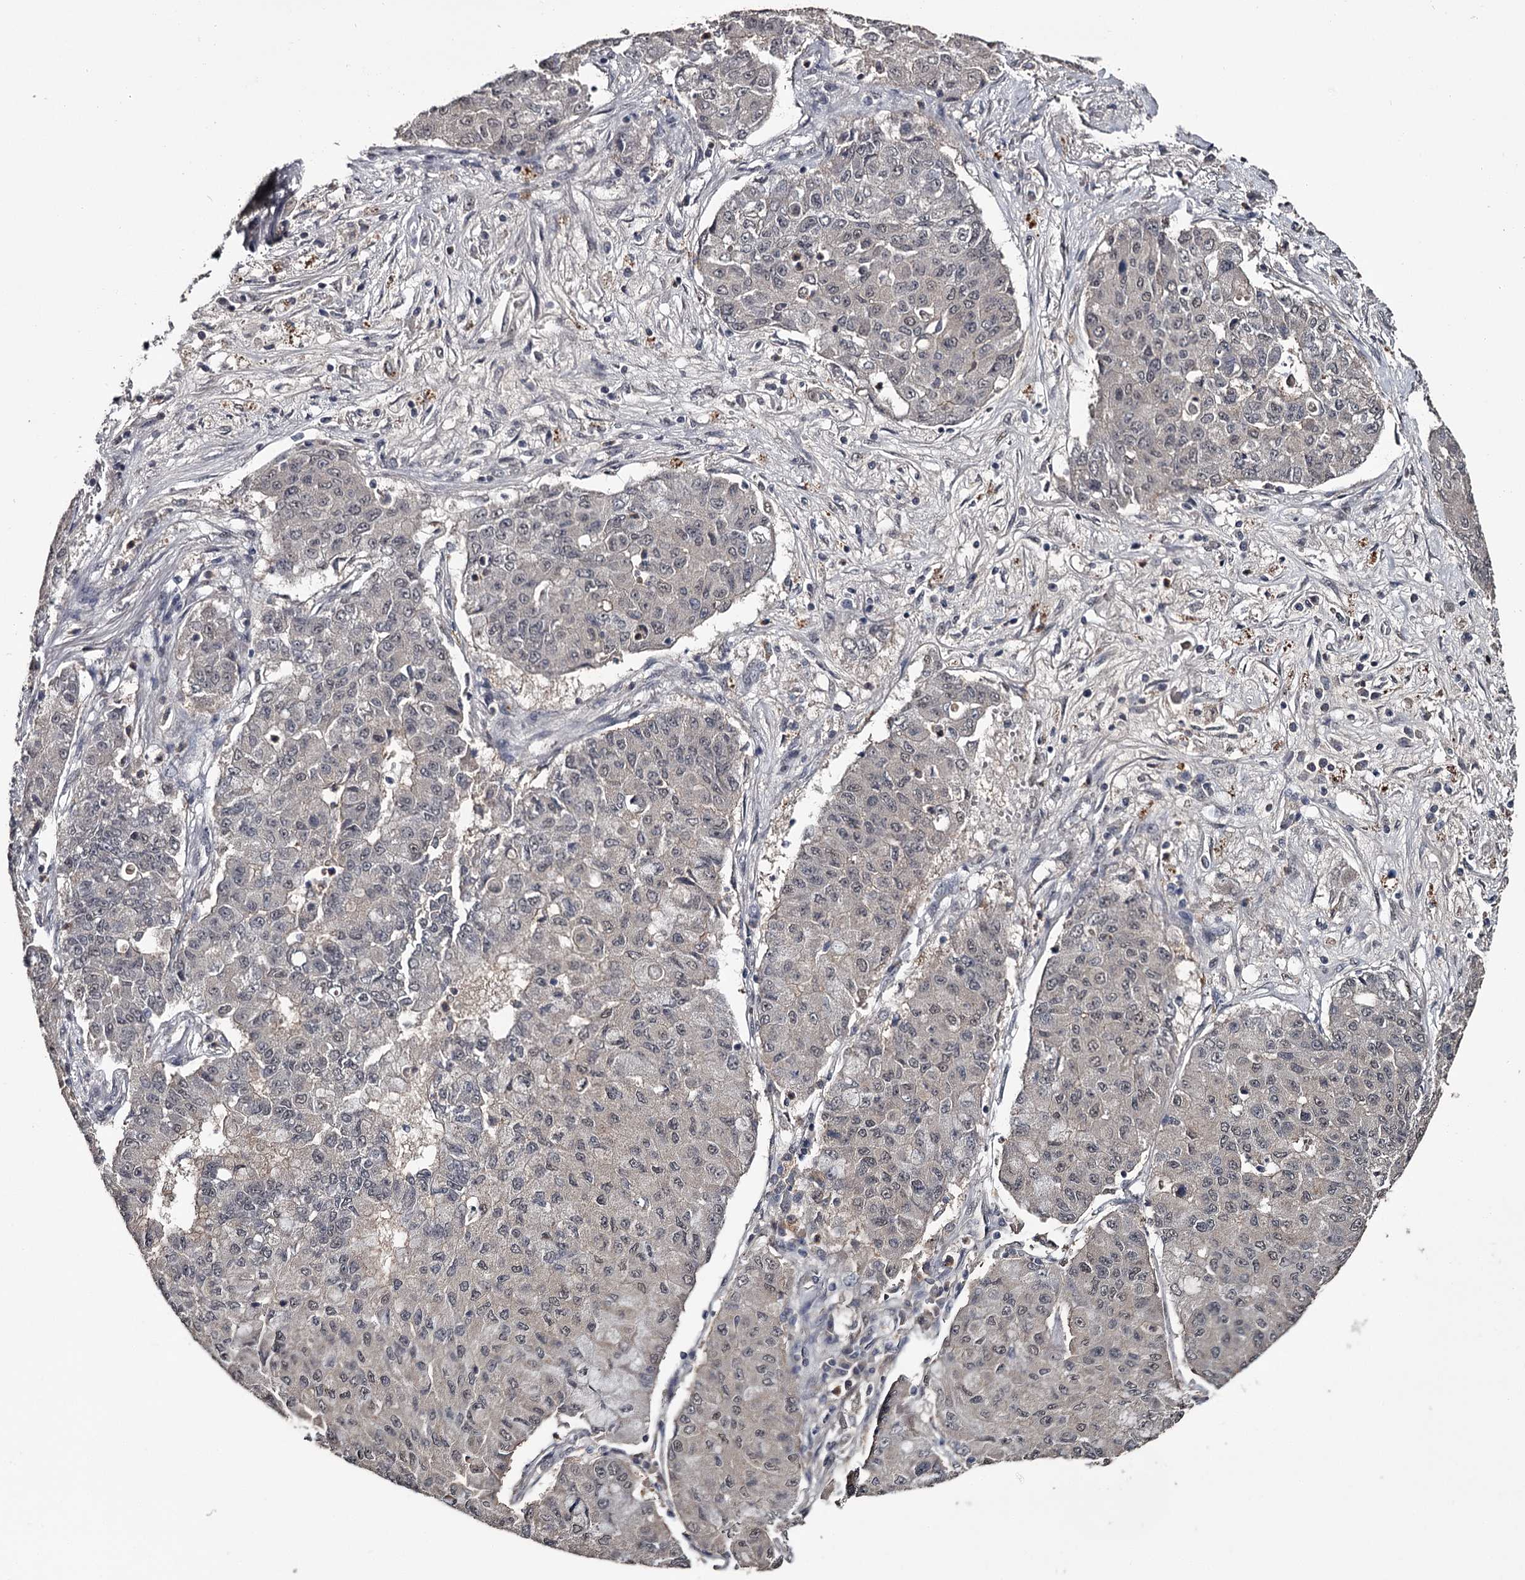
{"staining": {"intensity": "negative", "quantity": "none", "location": "none"}, "tissue": "lung cancer", "cell_type": "Tumor cells", "image_type": "cancer", "snomed": [{"axis": "morphology", "description": "Squamous cell carcinoma, NOS"}, {"axis": "topography", "description": "Lung"}], "caption": "The histopathology image shows no significant positivity in tumor cells of lung cancer (squamous cell carcinoma).", "gene": "PRPF40B", "patient": {"sex": "male", "age": 74}}